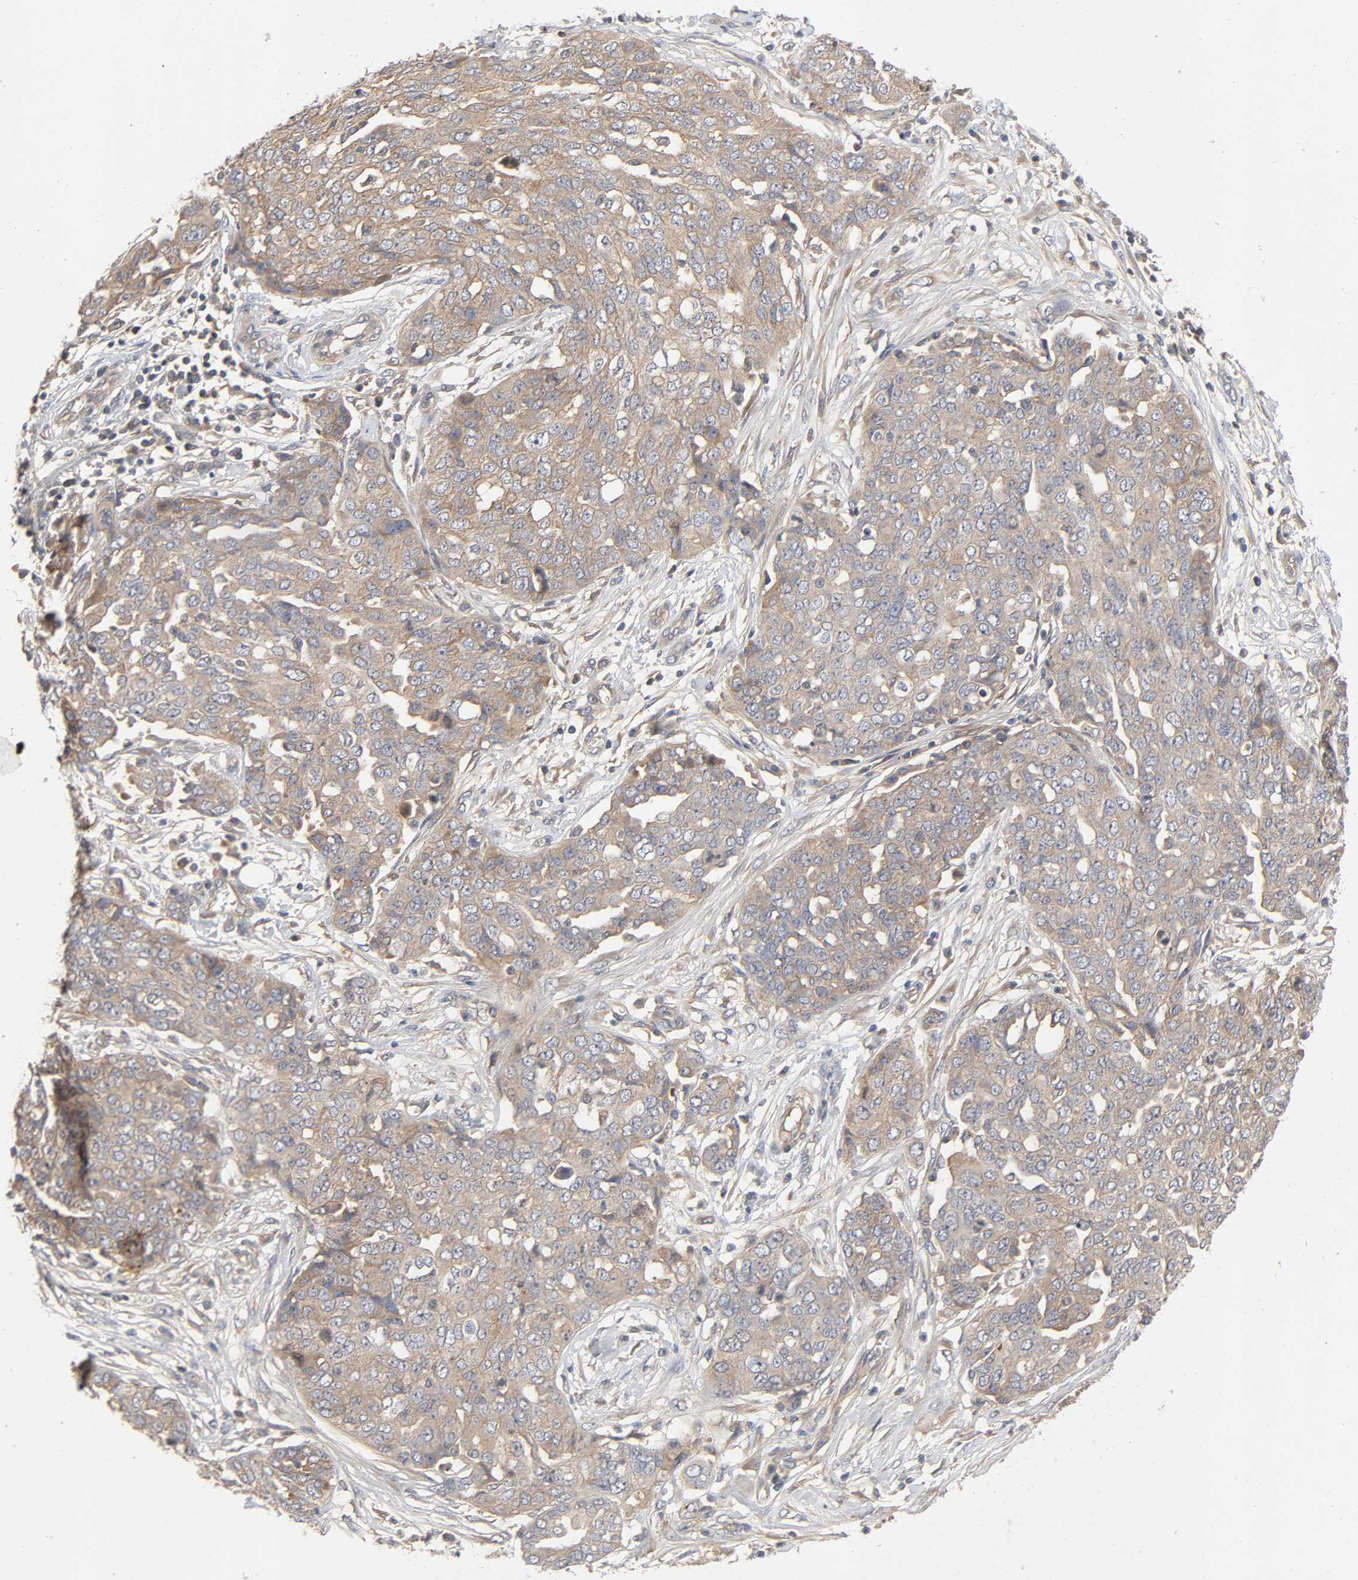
{"staining": {"intensity": "moderate", "quantity": ">75%", "location": "cytoplasmic/membranous"}, "tissue": "ovarian cancer", "cell_type": "Tumor cells", "image_type": "cancer", "snomed": [{"axis": "morphology", "description": "Cystadenocarcinoma, serous, NOS"}, {"axis": "topography", "description": "Soft tissue"}, {"axis": "topography", "description": "Ovary"}], "caption": "Ovarian cancer (serous cystadenocarcinoma) stained for a protein (brown) shows moderate cytoplasmic/membranous positive expression in about >75% of tumor cells.", "gene": "CPB2", "patient": {"sex": "female", "age": 57}}